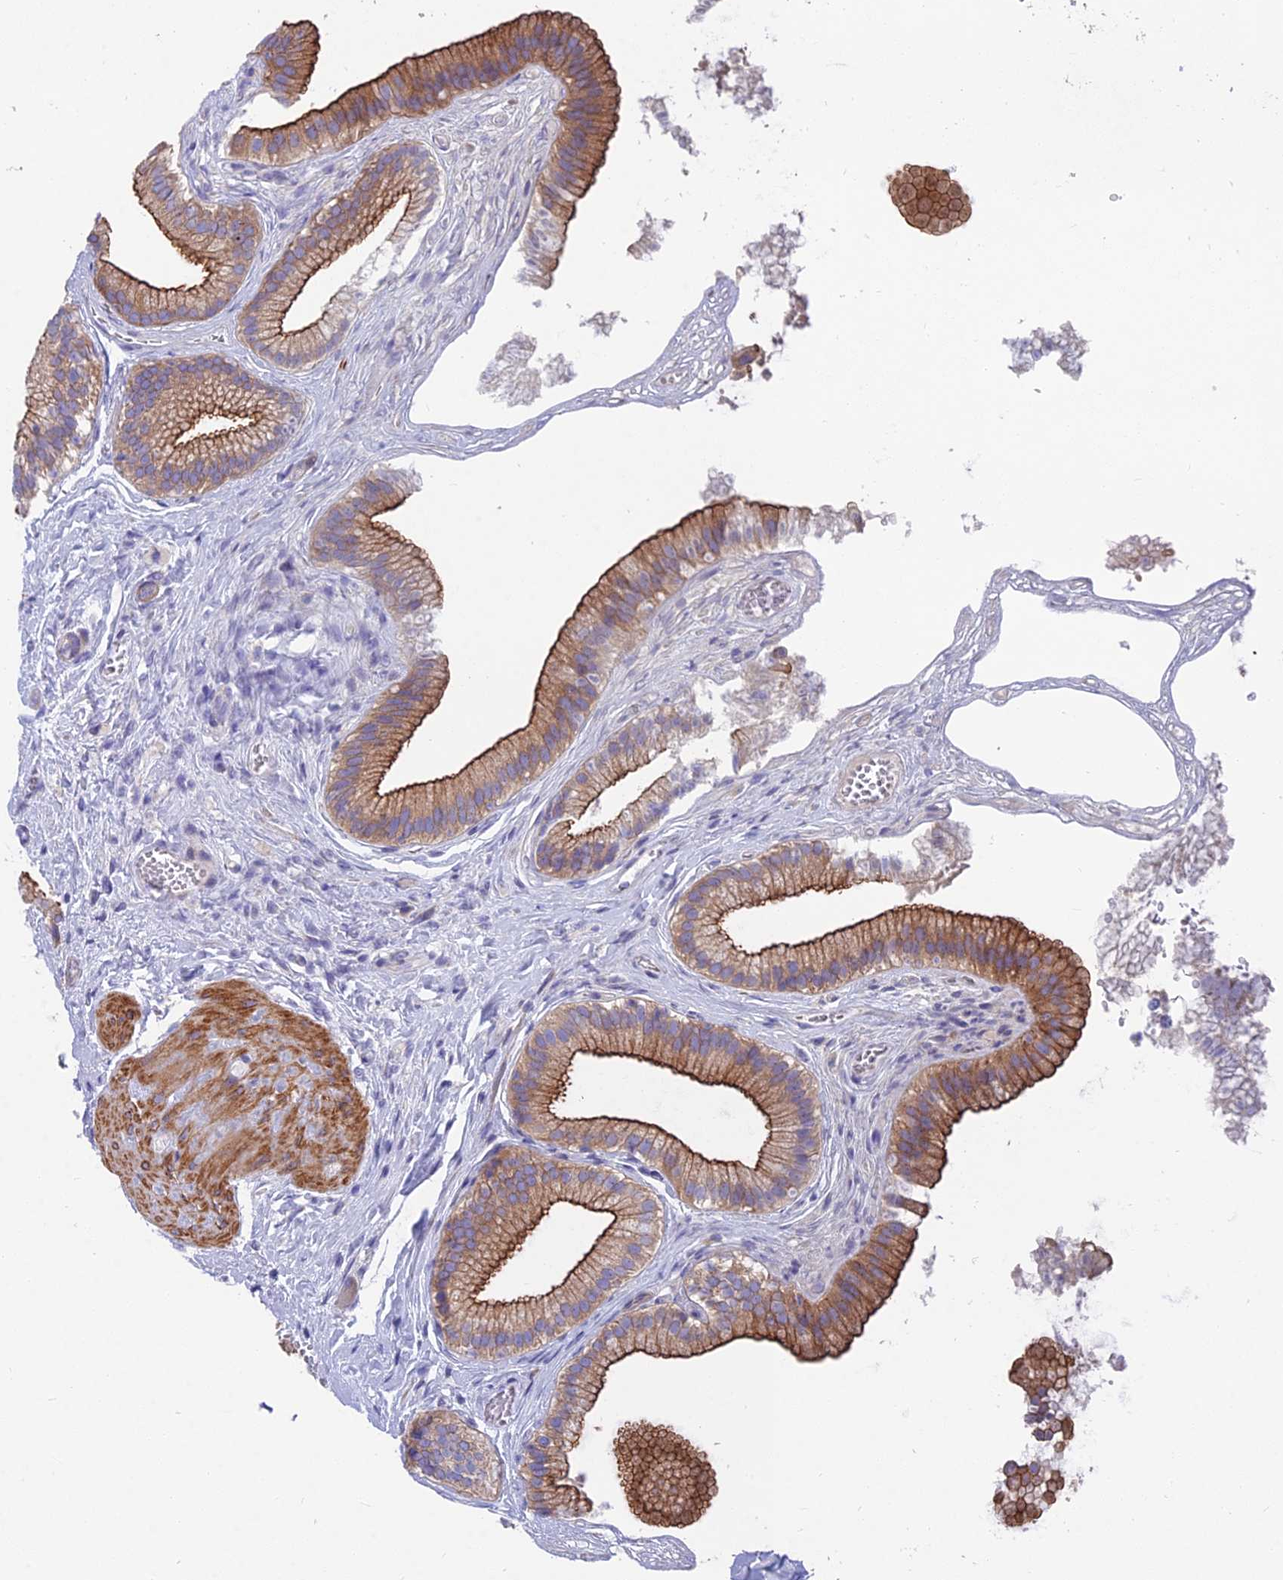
{"staining": {"intensity": "strong", "quantity": ">75%", "location": "cytoplasmic/membranous"}, "tissue": "gallbladder", "cell_type": "Glandular cells", "image_type": "normal", "snomed": [{"axis": "morphology", "description": "Normal tissue, NOS"}, {"axis": "topography", "description": "Gallbladder"}], "caption": "Protein staining of normal gallbladder displays strong cytoplasmic/membranous positivity in about >75% of glandular cells. The staining was performed using DAB (3,3'-diaminobenzidine) to visualize the protein expression in brown, while the nuclei were stained in blue with hematoxylin (Magnification: 20x).", "gene": "MVB12A", "patient": {"sex": "female", "age": 54}}